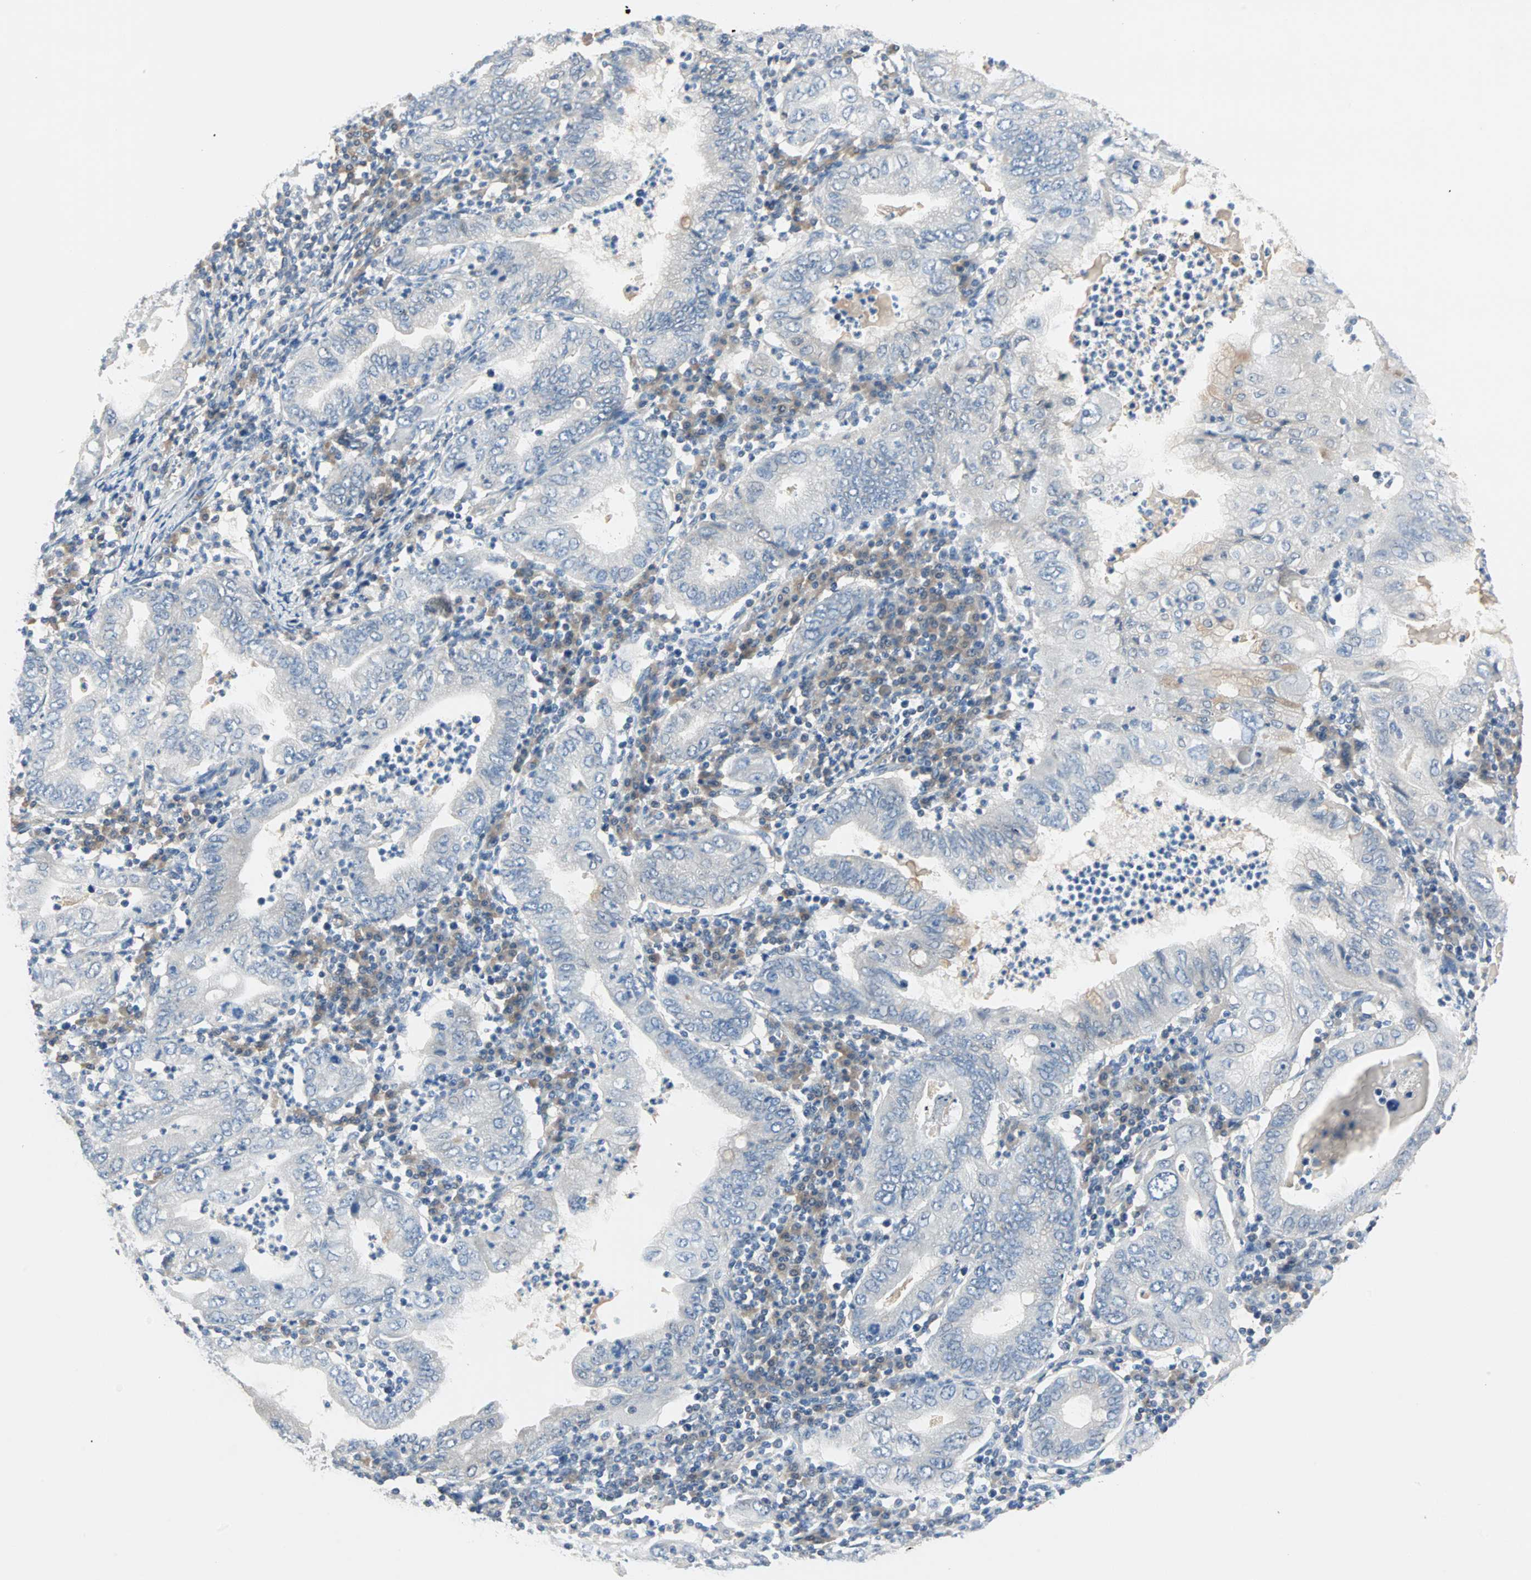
{"staining": {"intensity": "weak", "quantity": "<25%", "location": "cytoplasmic/membranous"}, "tissue": "stomach cancer", "cell_type": "Tumor cells", "image_type": "cancer", "snomed": [{"axis": "morphology", "description": "Normal tissue, NOS"}, {"axis": "morphology", "description": "Adenocarcinoma, NOS"}, {"axis": "topography", "description": "Esophagus"}, {"axis": "topography", "description": "Stomach, upper"}, {"axis": "topography", "description": "Peripheral nerve tissue"}], "caption": "The histopathology image shows no staining of tumor cells in stomach cancer (adenocarcinoma).", "gene": "MPI", "patient": {"sex": "male", "age": 62}}